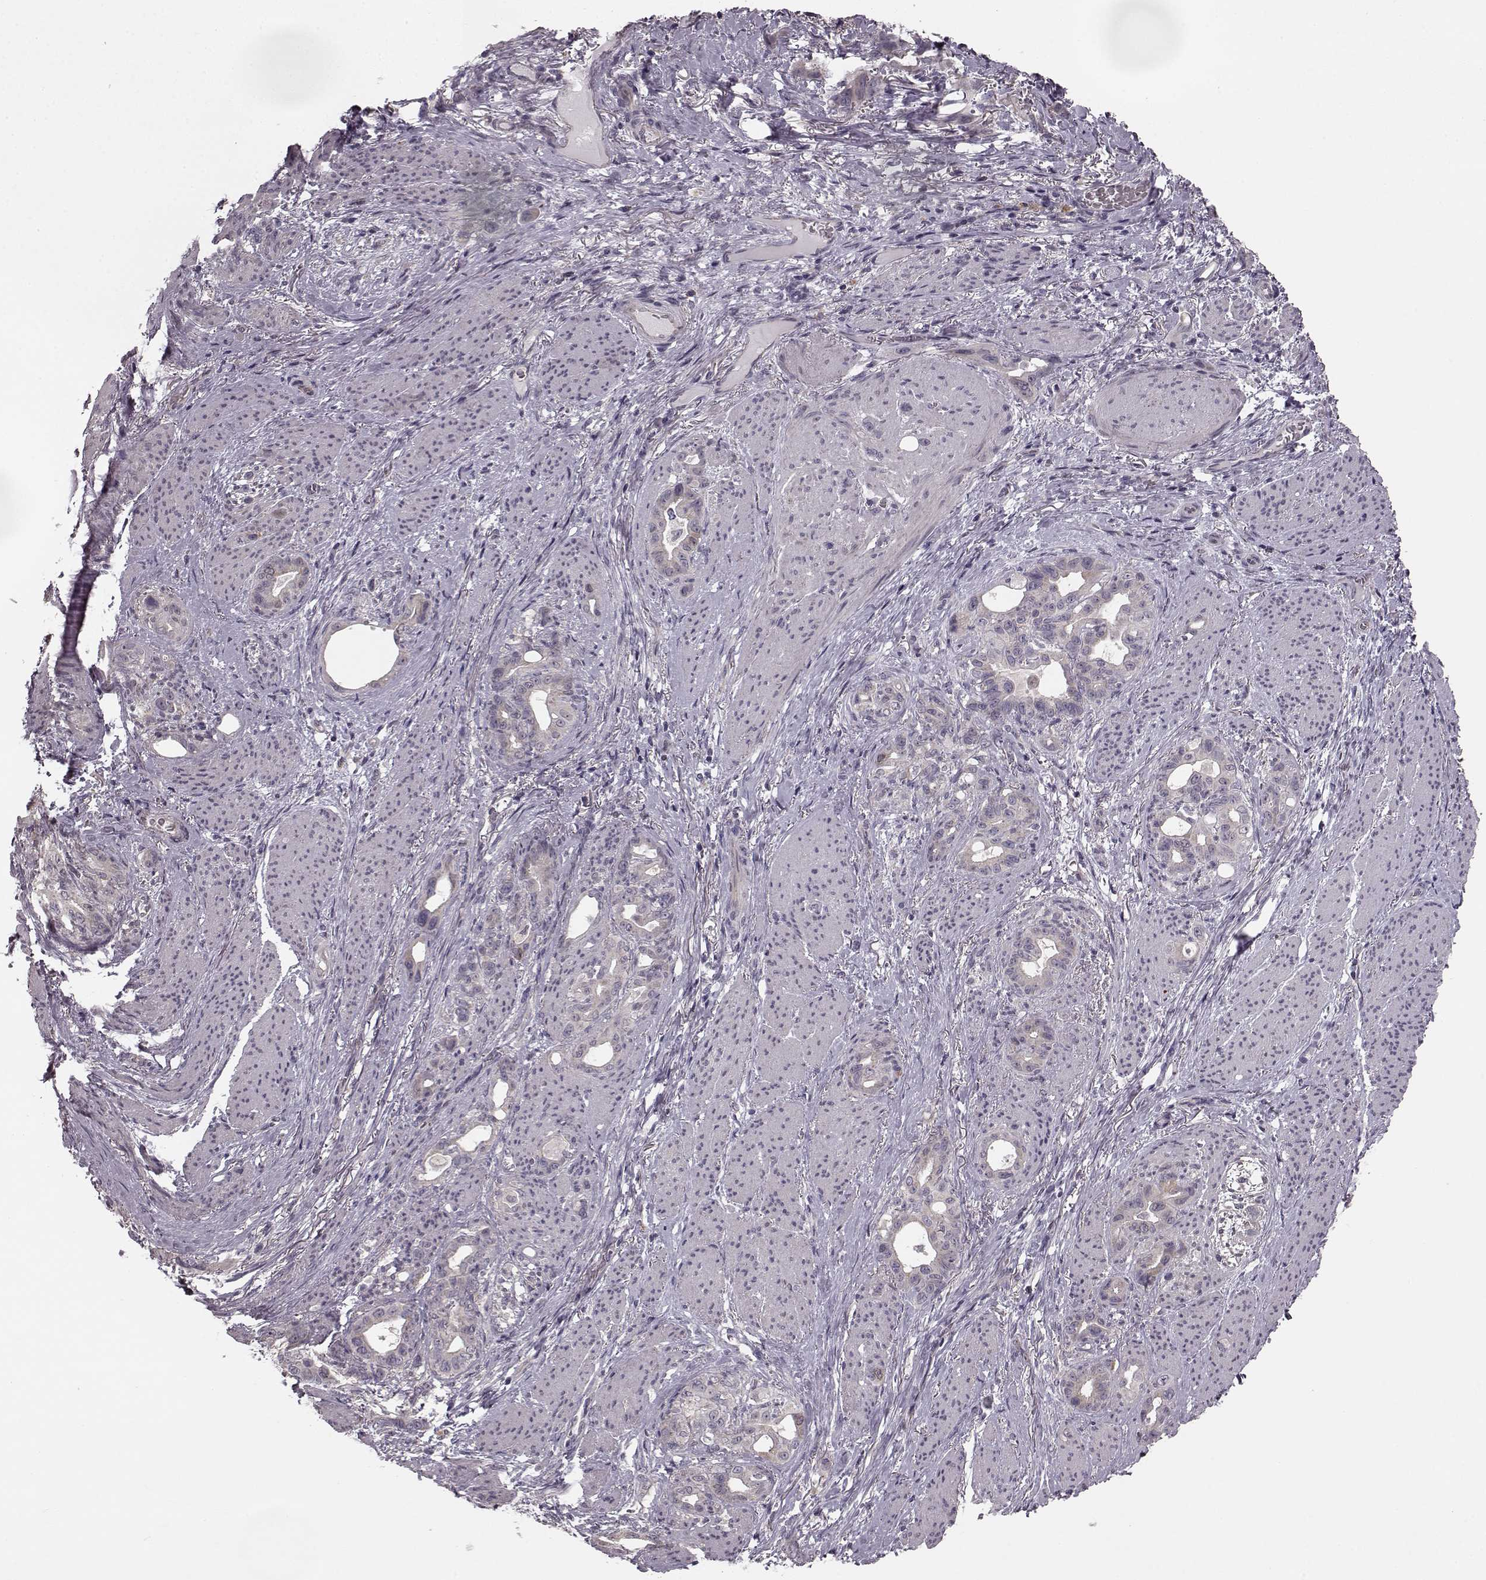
{"staining": {"intensity": "weak", "quantity": "<25%", "location": "cytoplasmic/membranous"}, "tissue": "stomach cancer", "cell_type": "Tumor cells", "image_type": "cancer", "snomed": [{"axis": "morphology", "description": "Normal tissue, NOS"}, {"axis": "morphology", "description": "Adenocarcinoma, NOS"}, {"axis": "topography", "description": "Esophagus"}, {"axis": "topography", "description": "Stomach, upper"}], "caption": "Protein analysis of adenocarcinoma (stomach) exhibits no significant staining in tumor cells.", "gene": "HMMR", "patient": {"sex": "male", "age": 62}}